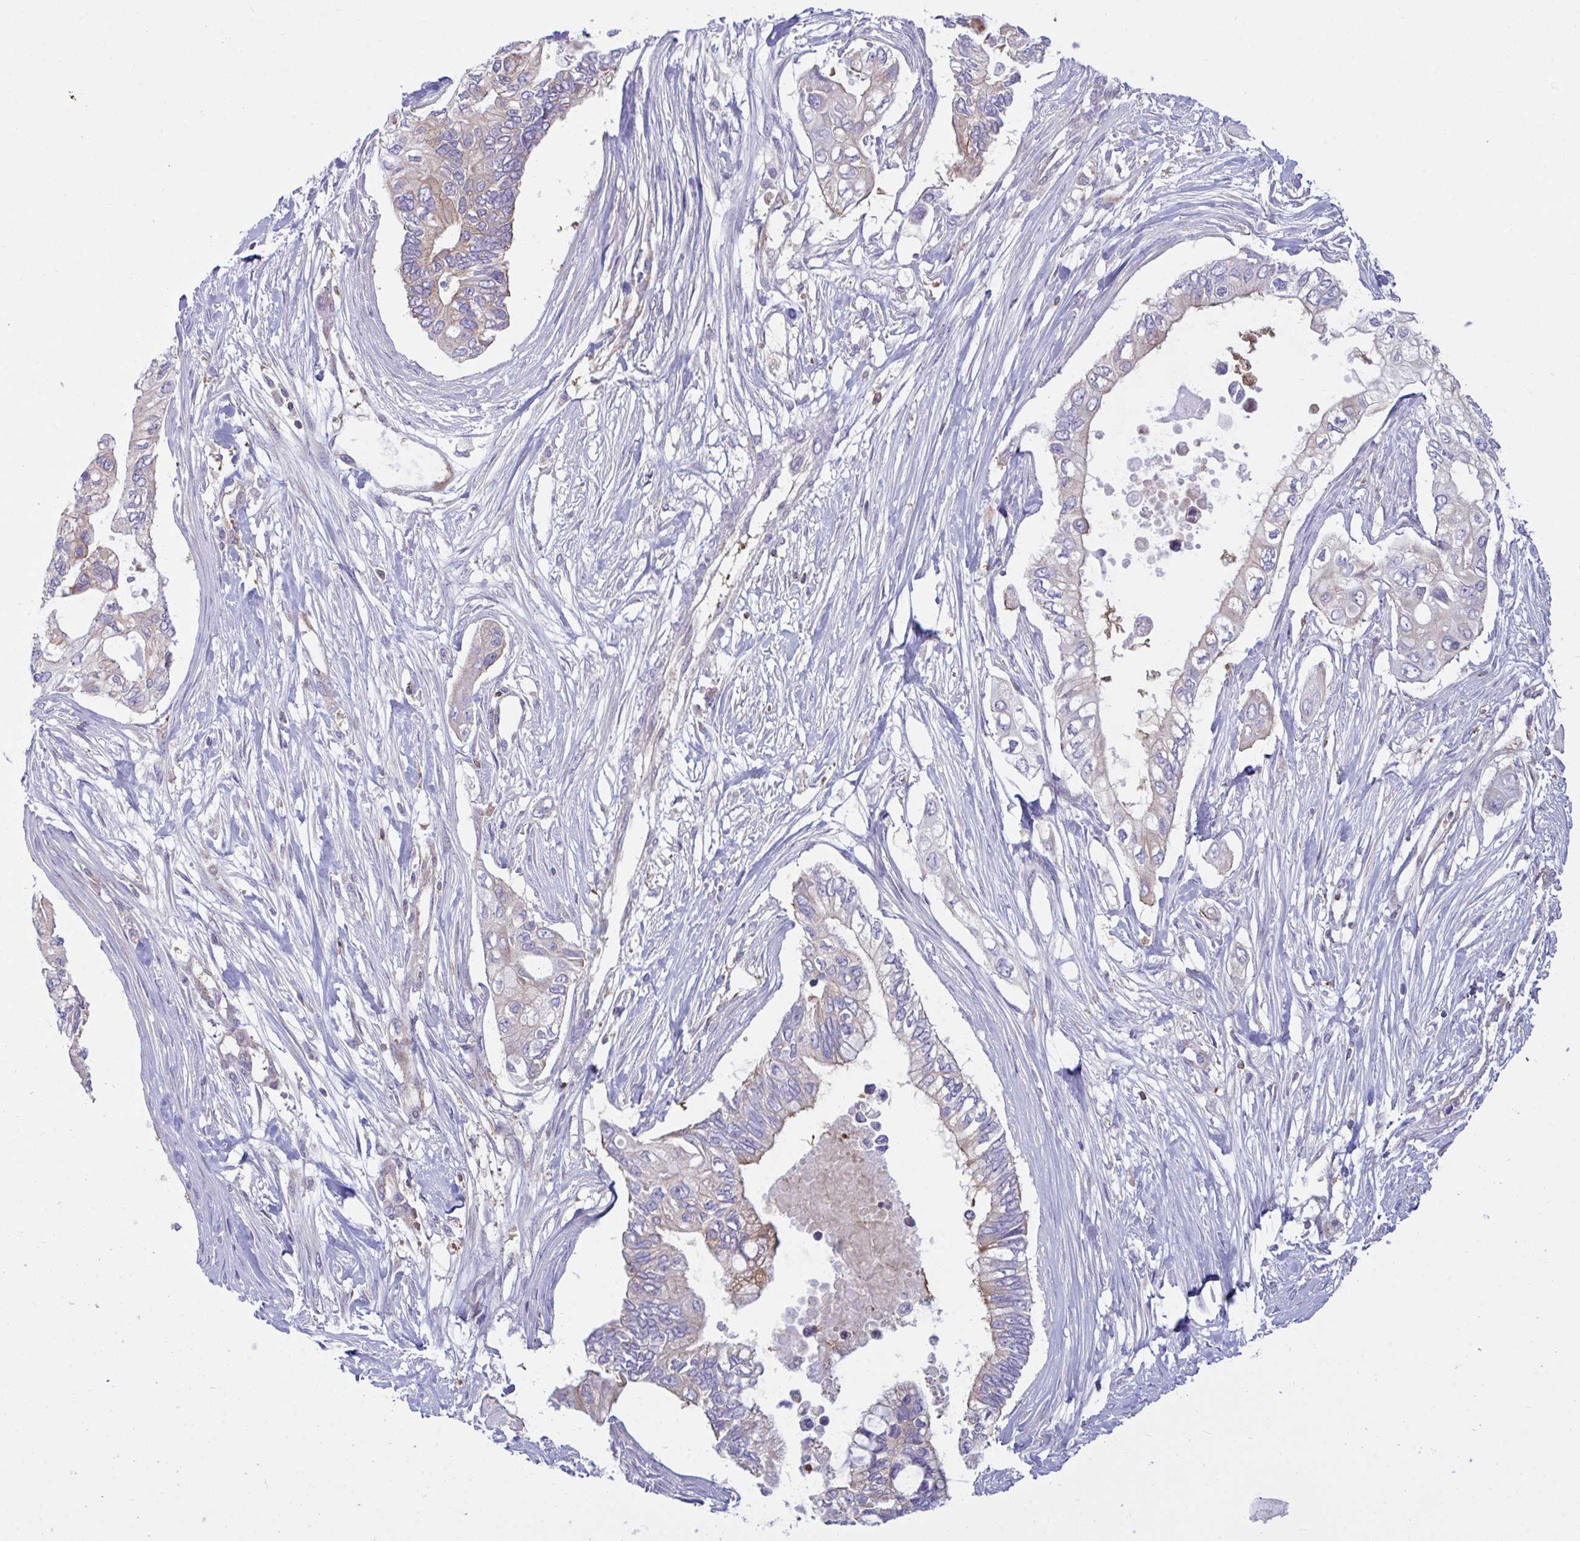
{"staining": {"intensity": "weak", "quantity": "<25%", "location": "cytoplasmic/membranous"}, "tissue": "pancreatic cancer", "cell_type": "Tumor cells", "image_type": "cancer", "snomed": [{"axis": "morphology", "description": "Adenocarcinoma, NOS"}, {"axis": "topography", "description": "Pancreas"}], "caption": "IHC image of neoplastic tissue: adenocarcinoma (pancreatic) stained with DAB (3,3'-diaminobenzidine) shows no significant protein staining in tumor cells. Nuclei are stained in blue.", "gene": "TSC22D3", "patient": {"sex": "female", "age": 63}}